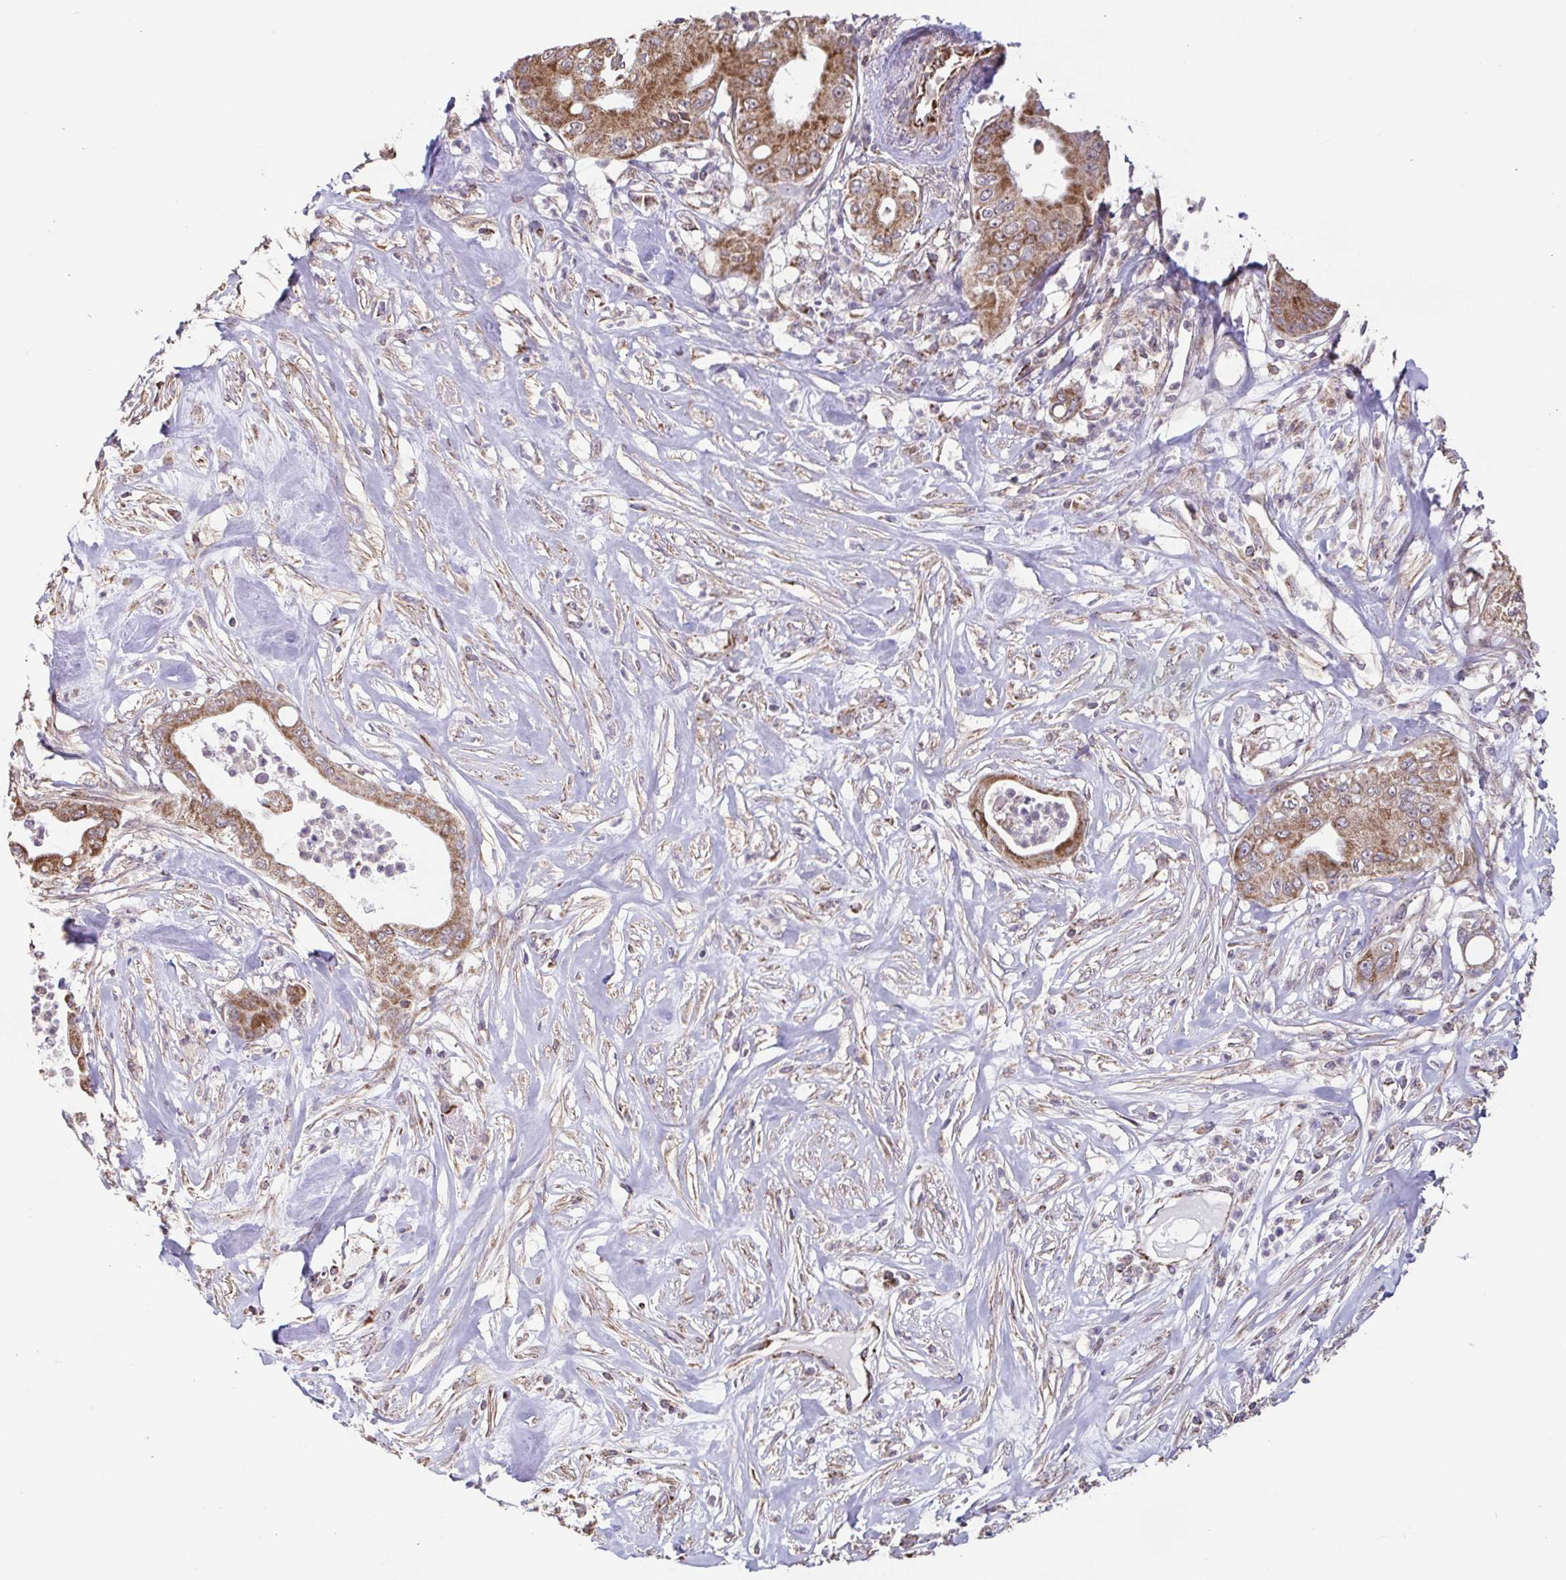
{"staining": {"intensity": "moderate", "quantity": ">75%", "location": "cytoplasmic/membranous"}, "tissue": "pancreatic cancer", "cell_type": "Tumor cells", "image_type": "cancer", "snomed": [{"axis": "morphology", "description": "Adenocarcinoma, NOS"}, {"axis": "topography", "description": "Pancreas"}], "caption": "IHC of pancreatic cancer demonstrates medium levels of moderate cytoplasmic/membranous staining in approximately >75% of tumor cells.", "gene": "DIP2B", "patient": {"sex": "male", "age": 71}}